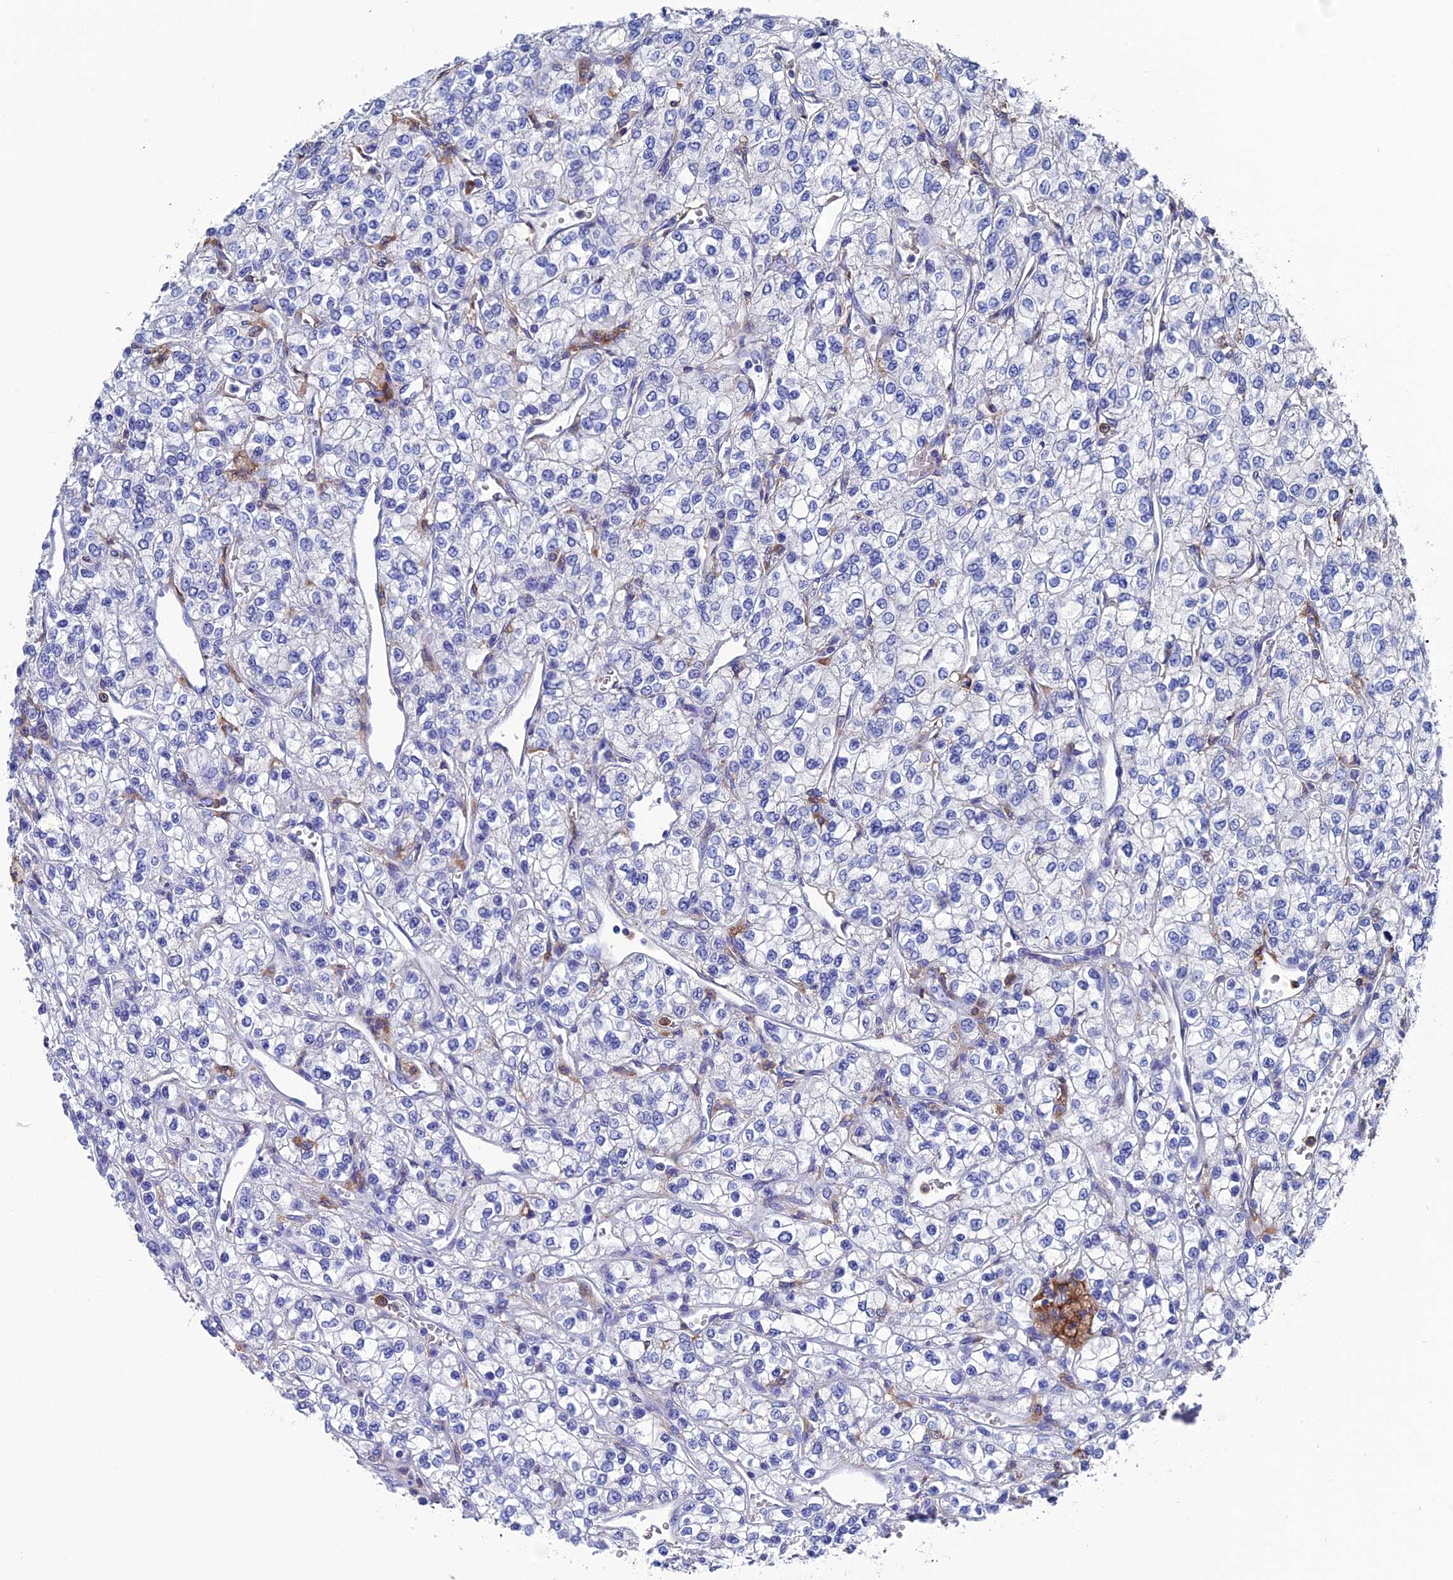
{"staining": {"intensity": "negative", "quantity": "none", "location": "none"}, "tissue": "renal cancer", "cell_type": "Tumor cells", "image_type": "cancer", "snomed": [{"axis": "morphology", "description": "Adenocarcinoma, NOS"}, {"axis": "topography", "description": "Kidney"}], "caption": "This histopathology image is of renal cancer stained with immunohistochemistry to label a protein in brown with the nuclei are counter-stained blue. There is no expression in tumor cells.", "gene": "TYROBP", "patient": {"sex": "male", "age": 80}}